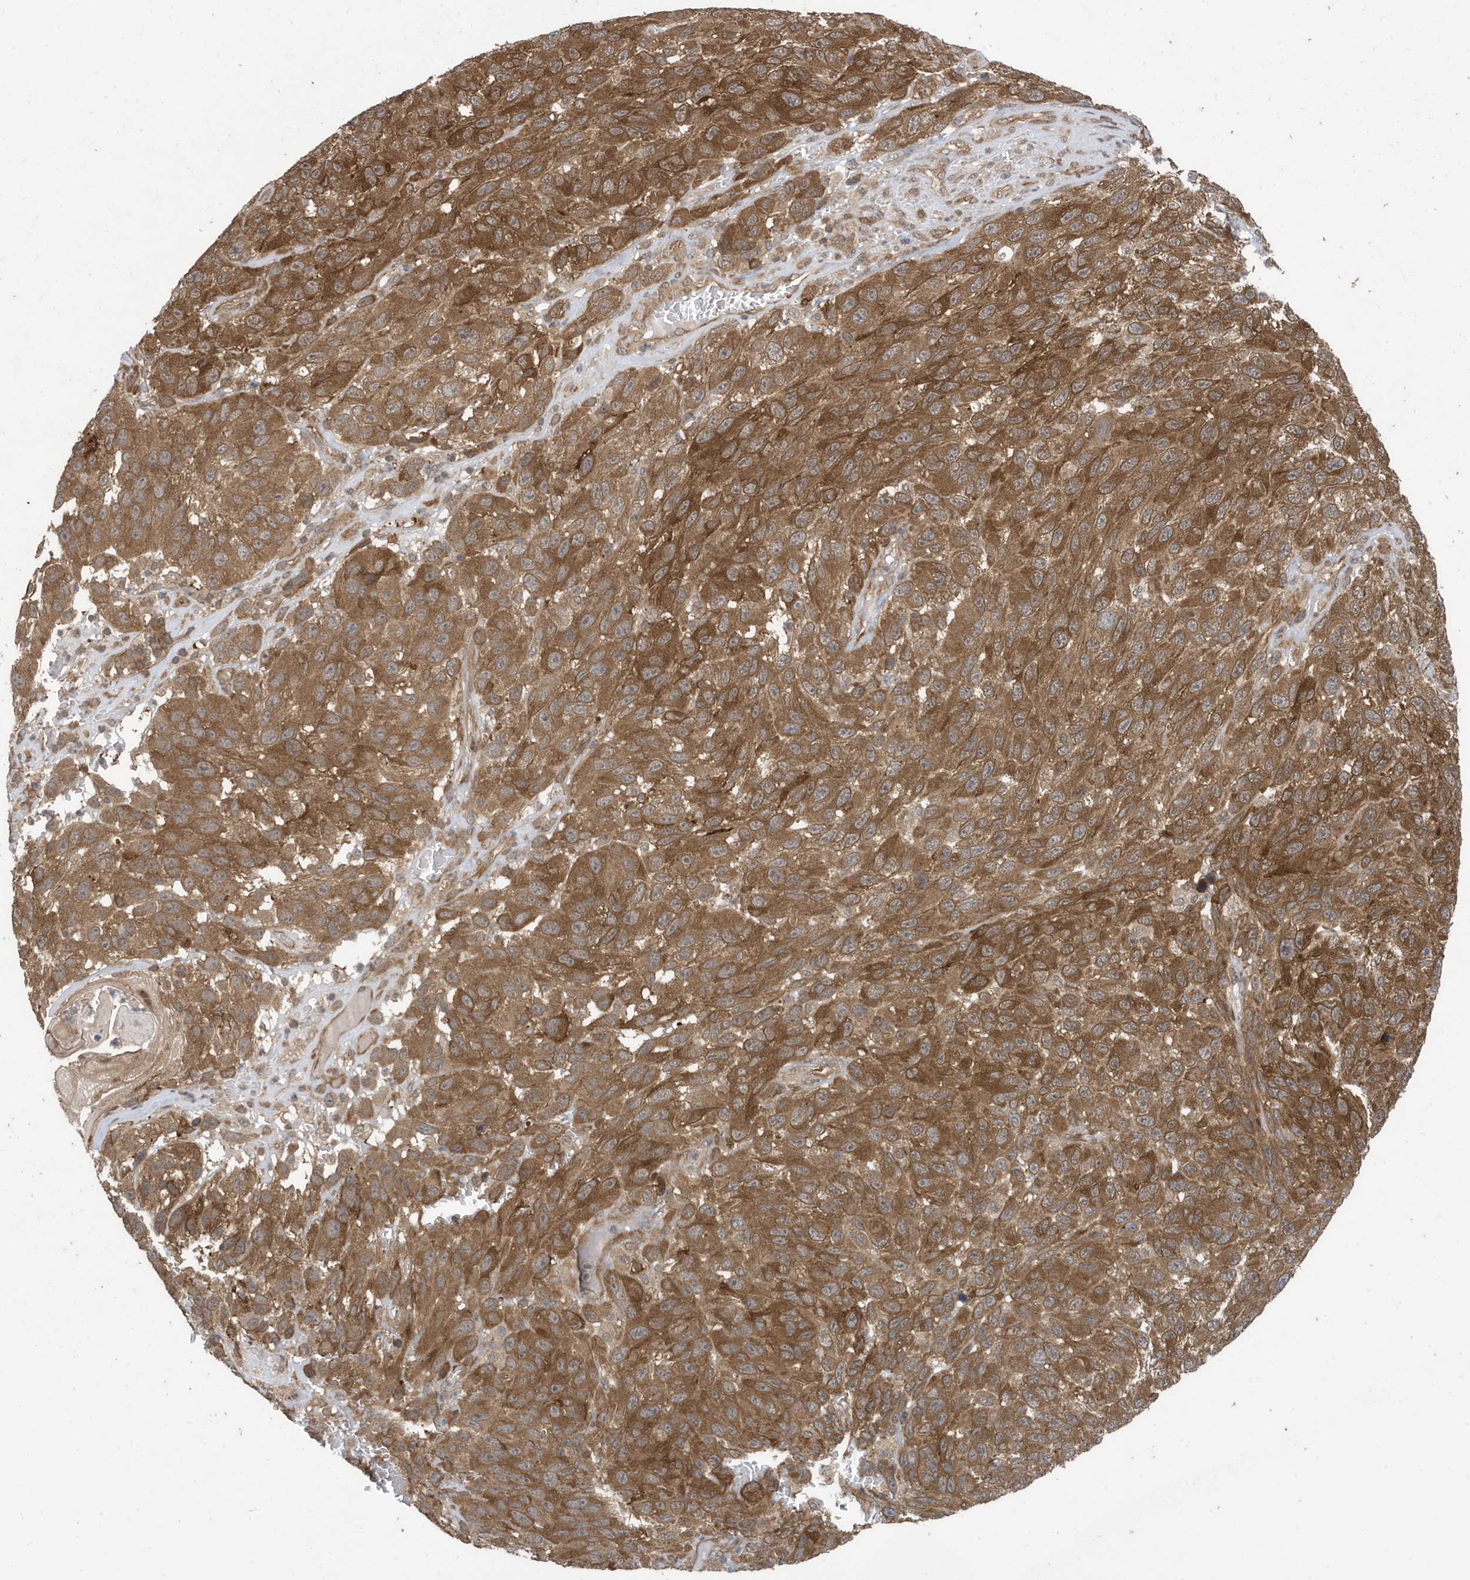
{"staining": {"intensity": "moderate", "quantity": ">75%", "location": "cytoplasmic/membranous"}, "tissue": "melanoma", "cell_type": "Tumor cells", "image_type": "cancer", "snomed": [{"axis": "morphology", "description": "Malignant melanoma, NOS"}, {"axis": "topography", "description": "Skin"}], "caption": "Immunohistochemistry (IHC) histopathology image of neoplastic tissue: human malignant melanoma stained using IHC shows medium levels of moderate protein expression localized specifically in the cytoplasmic/membranous of tumor cells, appearing as a cytoplasmic/membranous brown color.", "gene": "UBQLN1", "patient": {"sex": "female", "age": 96}}